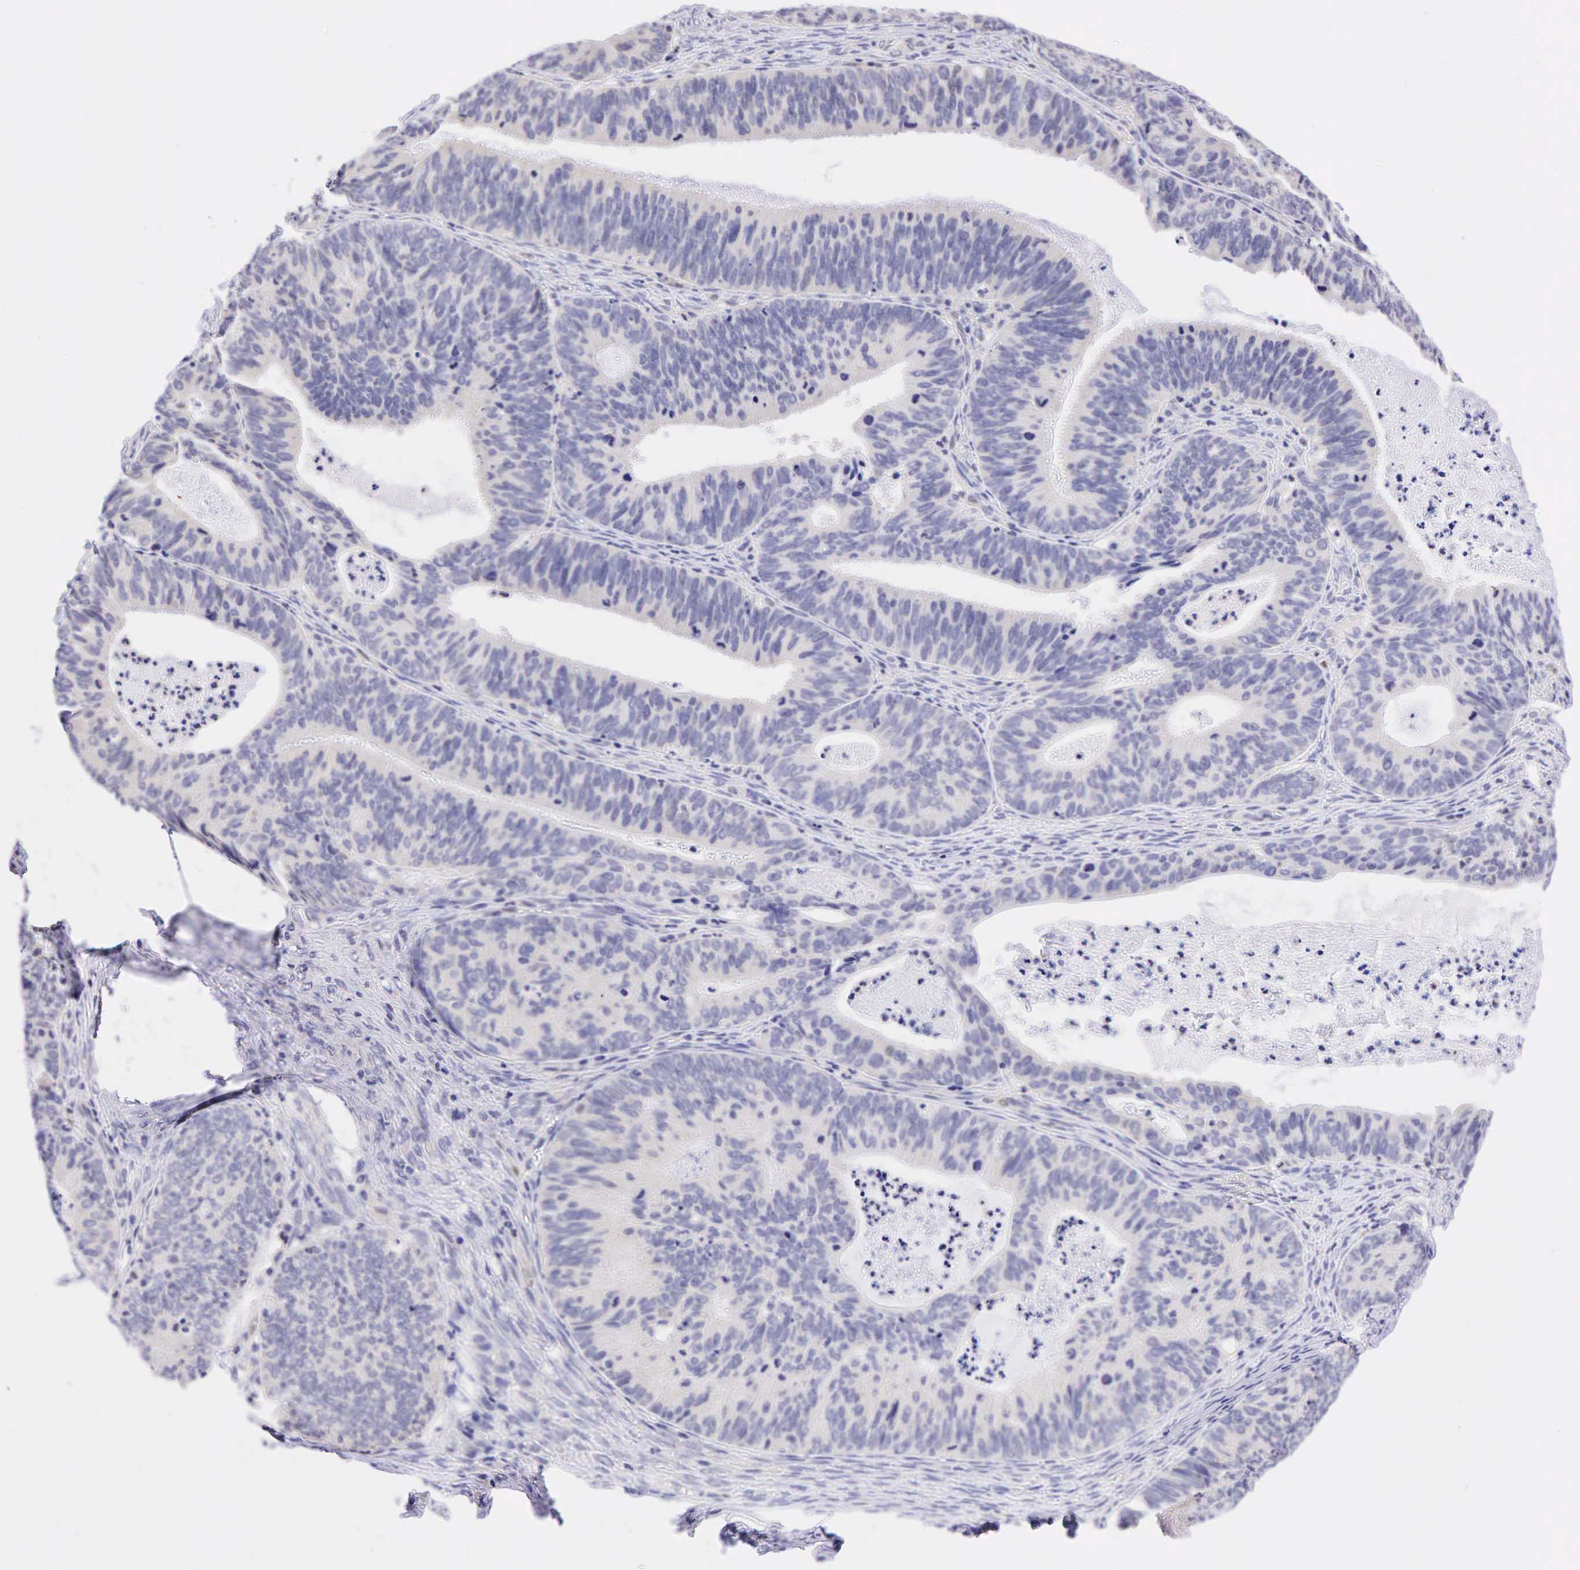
{"staining": {"intensity": "negative", "quantity": "none", "location": "none"}, "tissue": "ovarian cancer", "cell_type": "Tumor cells", "image_type": "cancer", "snomed": [{"axis": "morphology", "description": "Carcinoma, endometroid"}, {"axis": "topography", "description": "Ovary"}], "caption": "Endometroid carcinoma (ovarian) stained for a protein using immunohistochemistry displays no staining tumor cells.", "gene": "CCND1", "patient": {"sex": "female", "age": 52}}